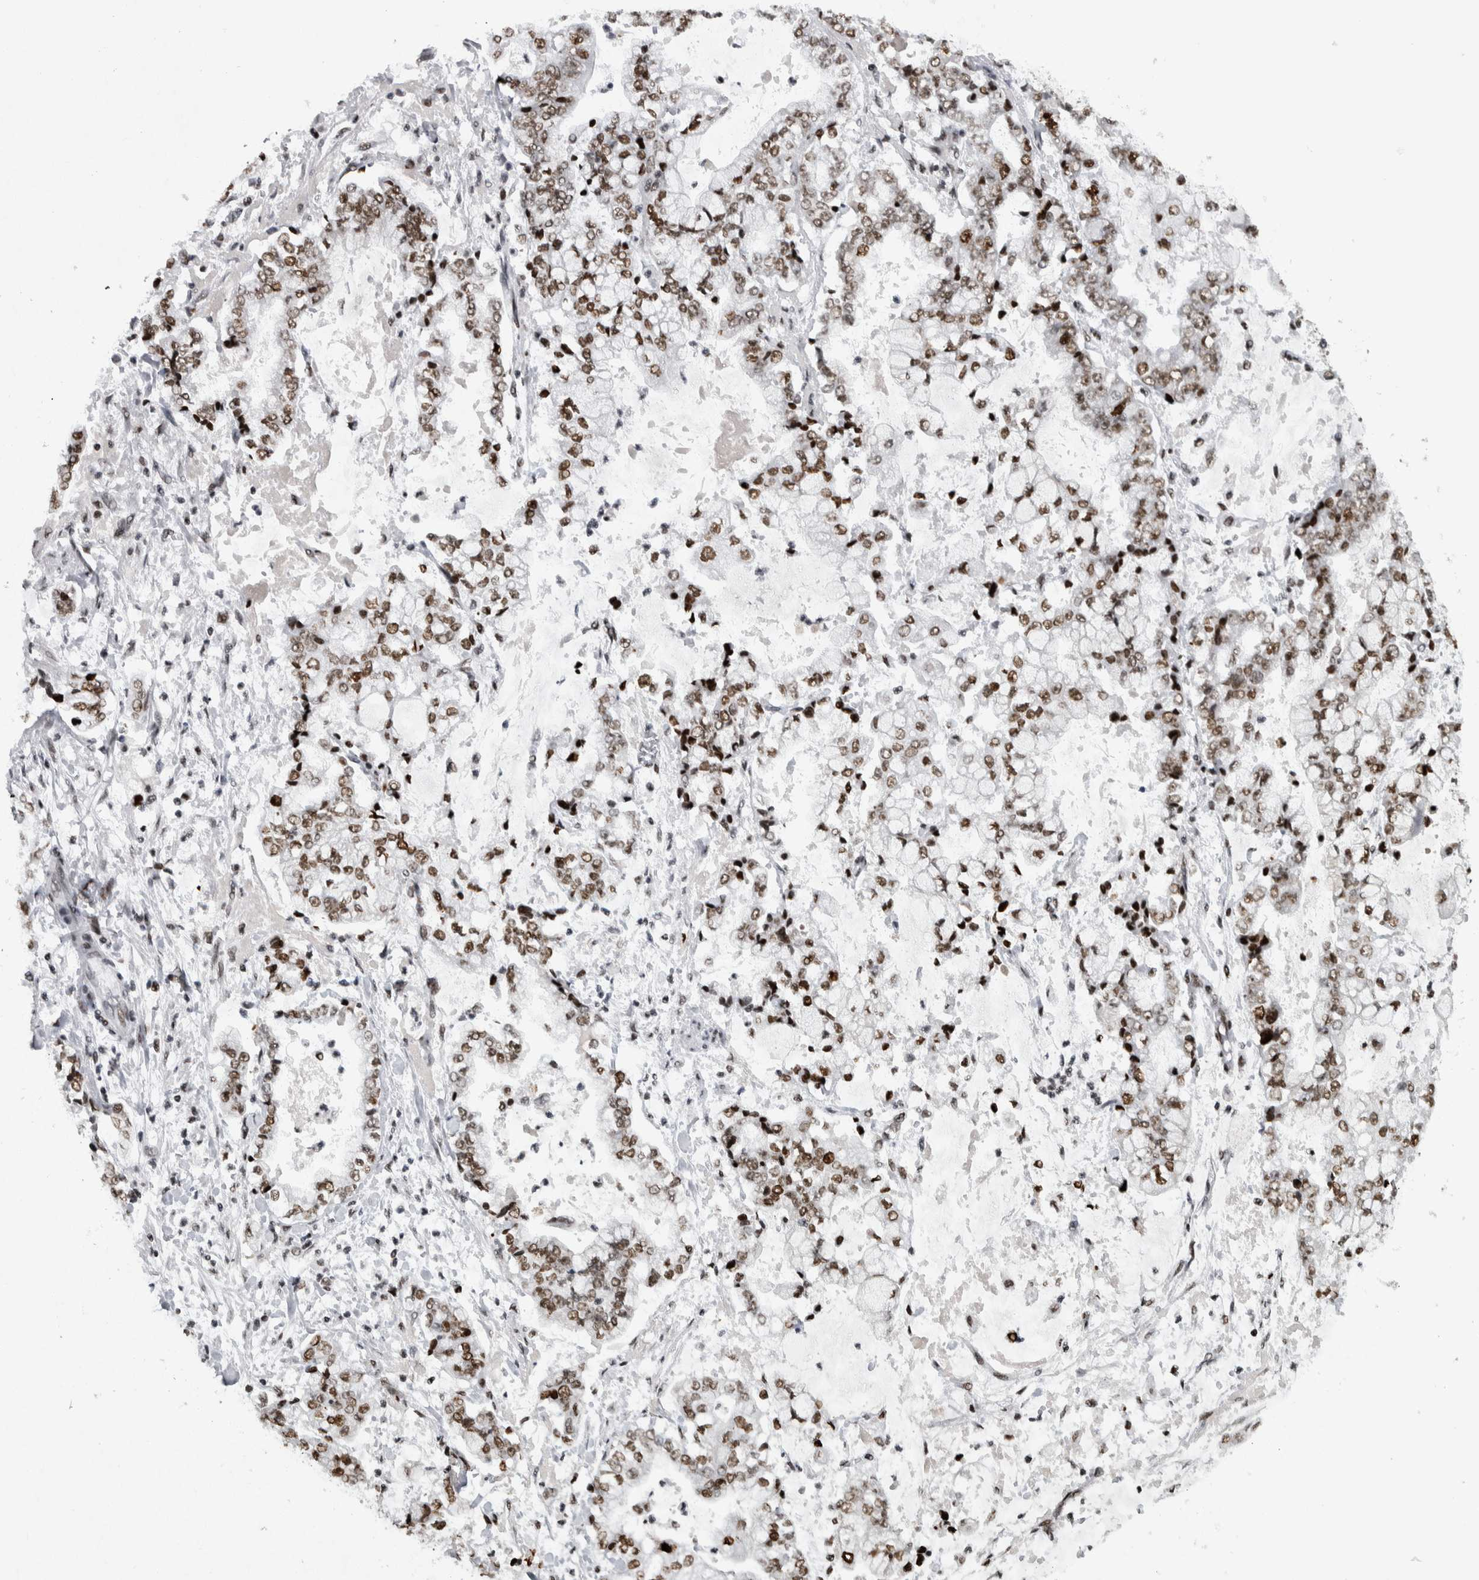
{"staining": {"intensity": "weak", "quantity": ">75%", "location": "nuclear"}, "tissue": "stomach cancer", "cell_type": "Tumor cells", "image_type": "cancer", "snomed": [{"axis": "morphology", "description": "Adenocarcinoma, NOS"}, {"axis": "topography", "description": "Stomach"}], "caption": "Human adenocarcinoma (stomach) stained for a protein (brown) demonstrates weak nuclear positive positivity in about >75% of tumor cells.", "gene": "TOP2B", "patient": {"sex": "male", "age": 76}}